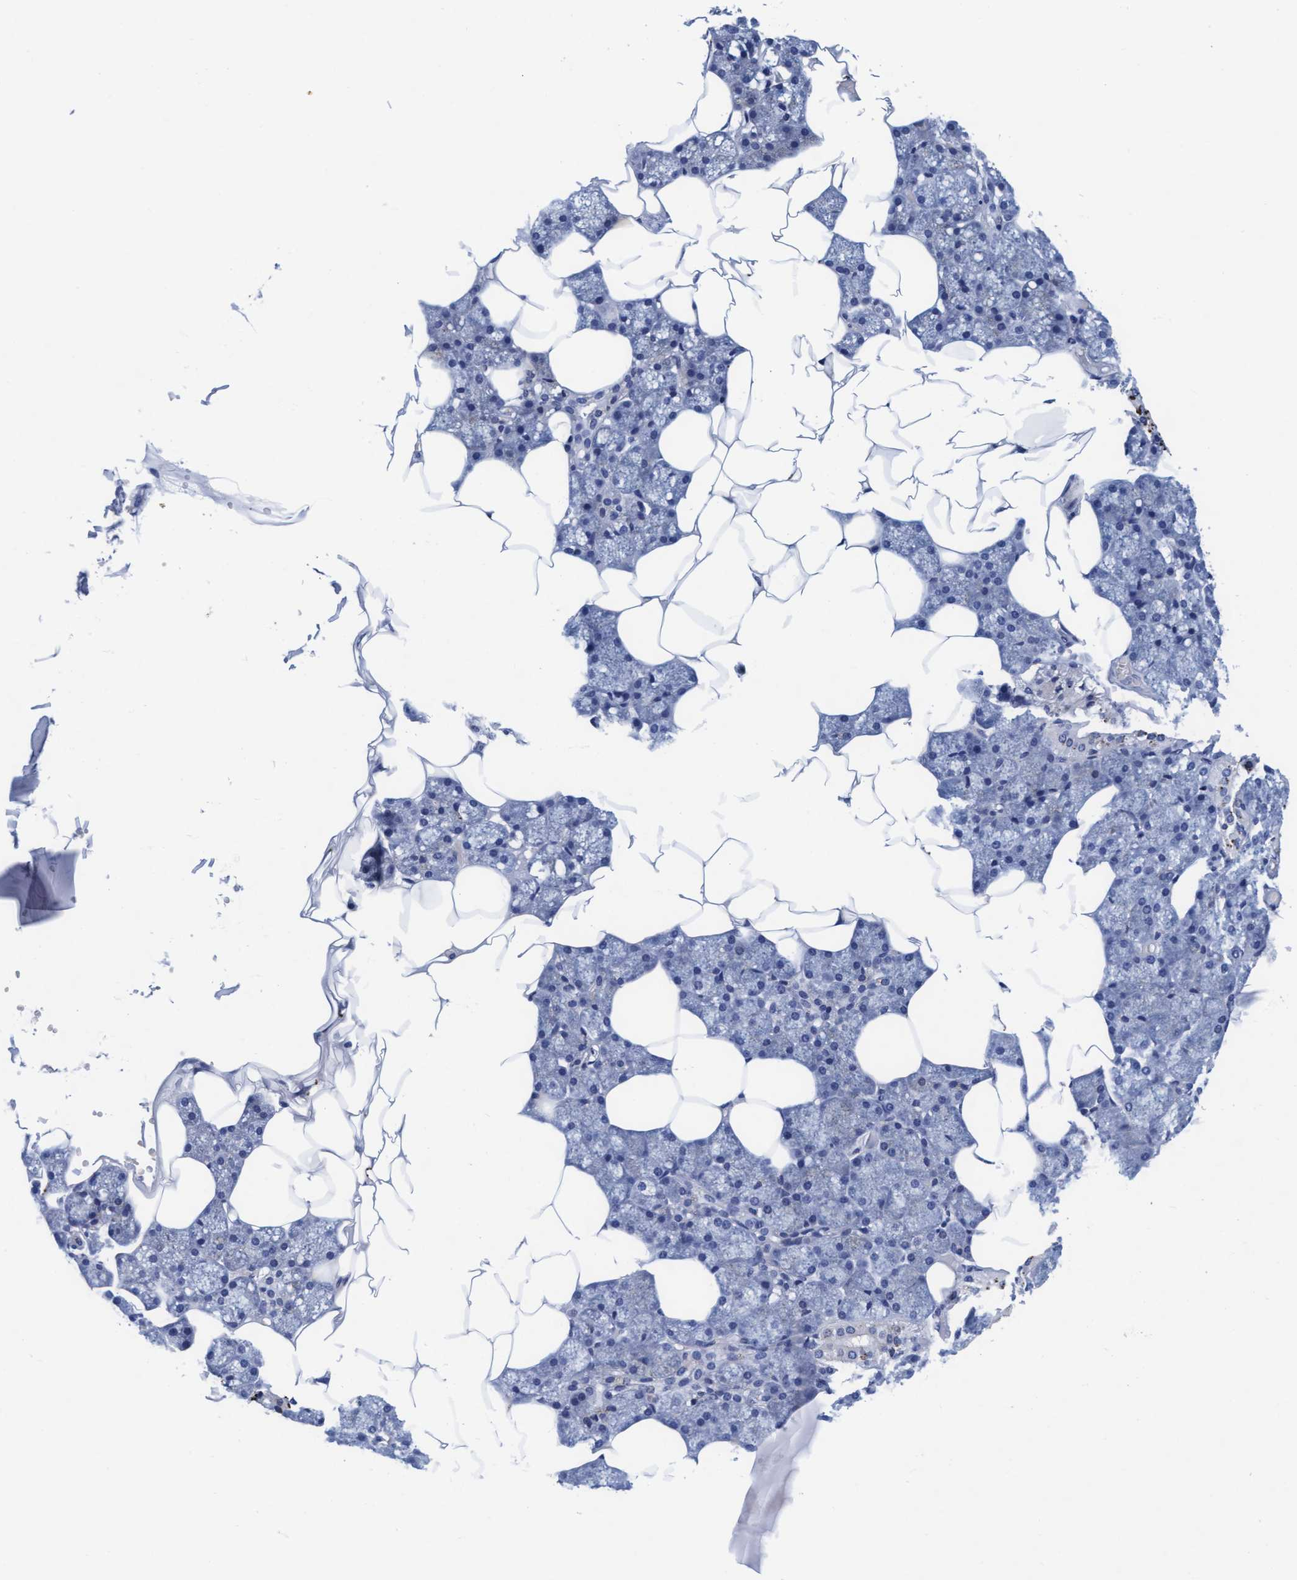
{"staining": {"intensity": "strong", "quantity": "<25%", "location": "cytoplasmic/membranous"}, "tissue": "salivary gland", "cell_type": "Glandular cells", "image_type": "normal", "snomed": [{"axis": "morphology", "description": "Normal tissue, NOS"}, {"axis": "topography", "description": "Salivary gland"}], "caption": "IHC micrograph of normal human salivary gland stained for a protein (brown), which exhibits medium levels of strong cytoplasmic/membranous staining in approximately <25% of glandular cells.", "gene": "ARSG", "patient": {"sex": "male", "age": 62}}